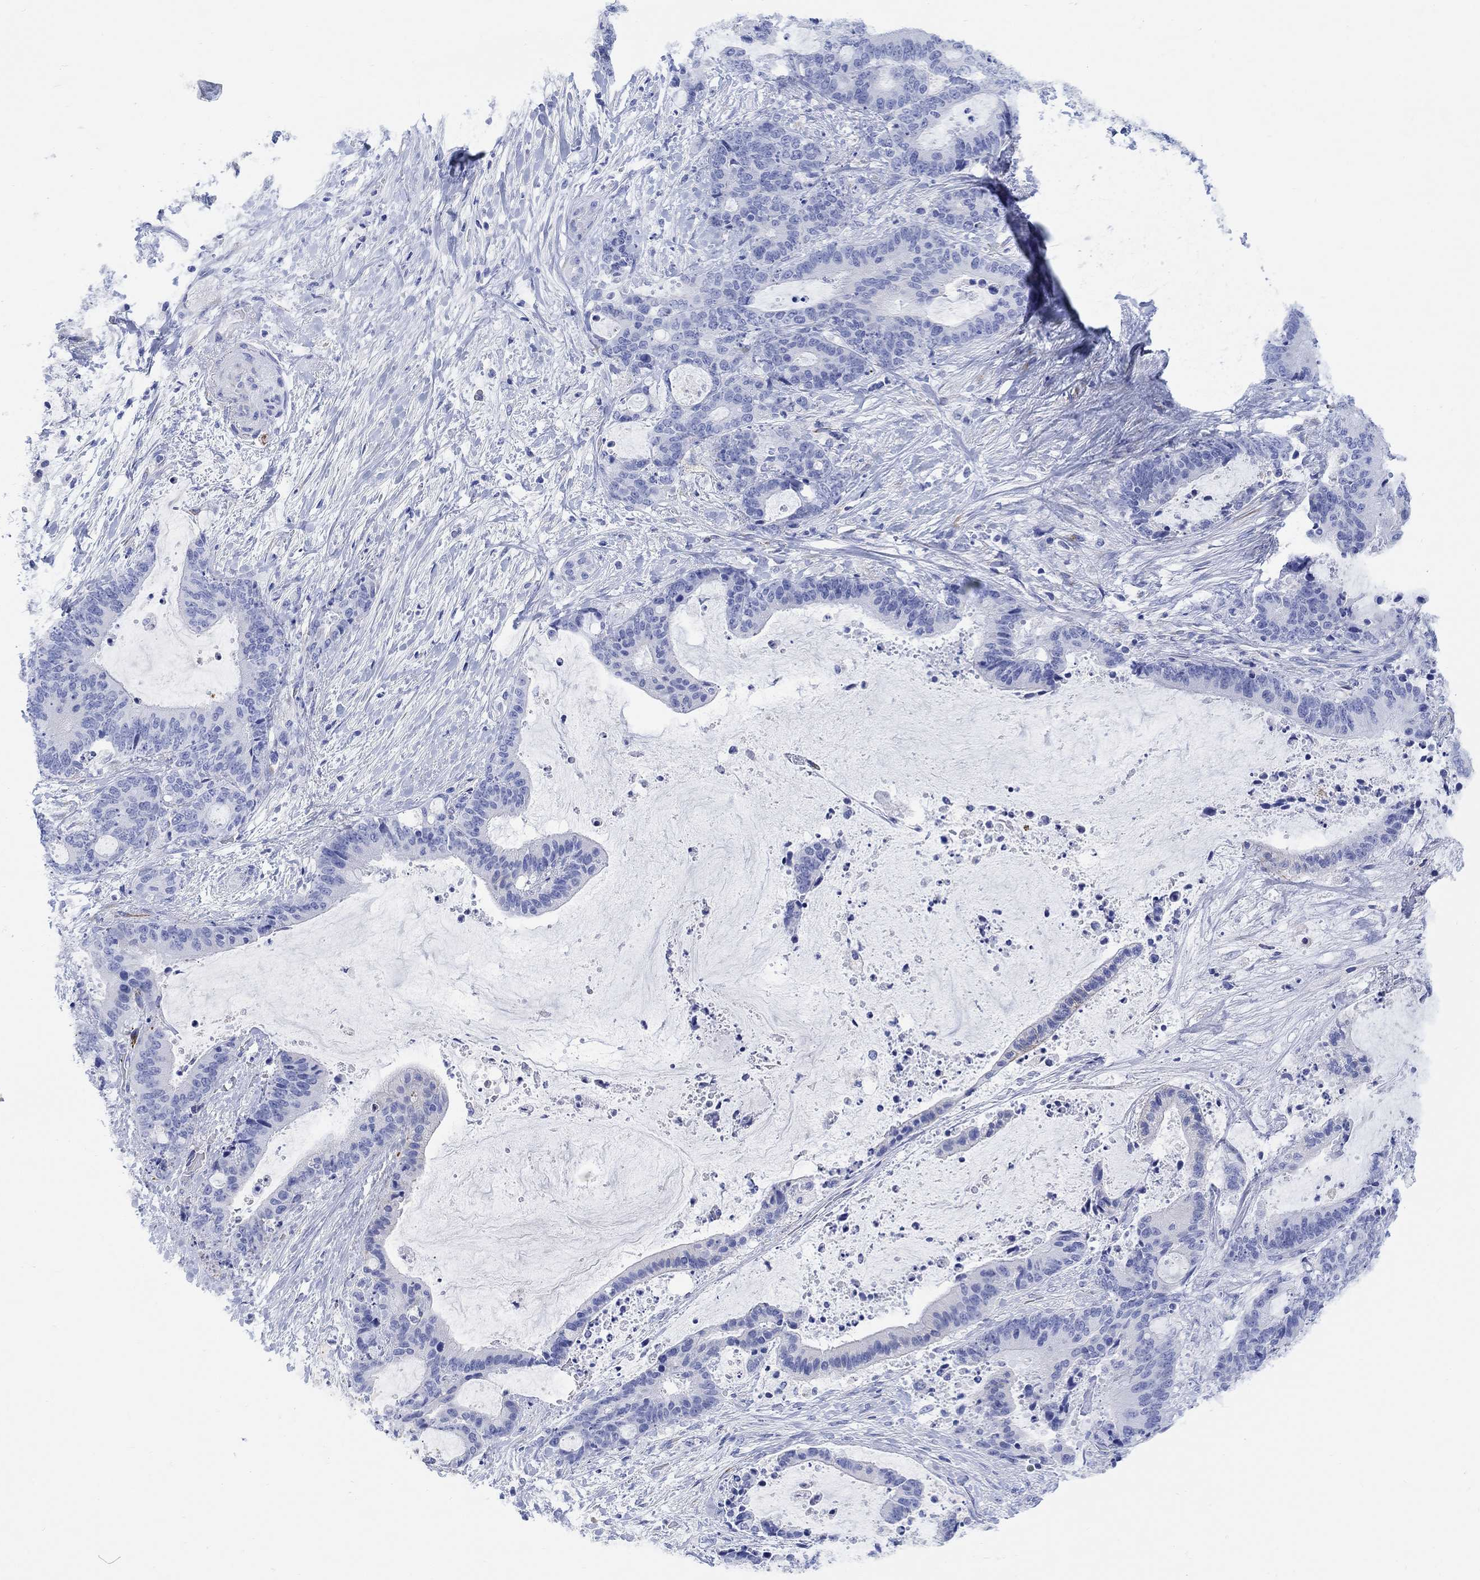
{"staining": {"intensity": "negative", "quantity": "none", "location": "none"}, "tissue": "liver cancer", "cell_type": "Tumor cells", "image_type": "cancer", "snomed": [{"axis": "morphology", "description": "Cholangiocarcinoma"}, {"axis": "topography", "description": "Liver"}], "caption": "Tumor cells are negative for protein expression in human liver cholangiocarcinoma. Brightfield microscopy of immunohistochemistry stained with DAB (3,3'-diaminobenzidine) (brown) and hematoxylin (blue), captured at high magnification.", "gene": "MYL1", "patient": {"sex": "female", "age": 73}}